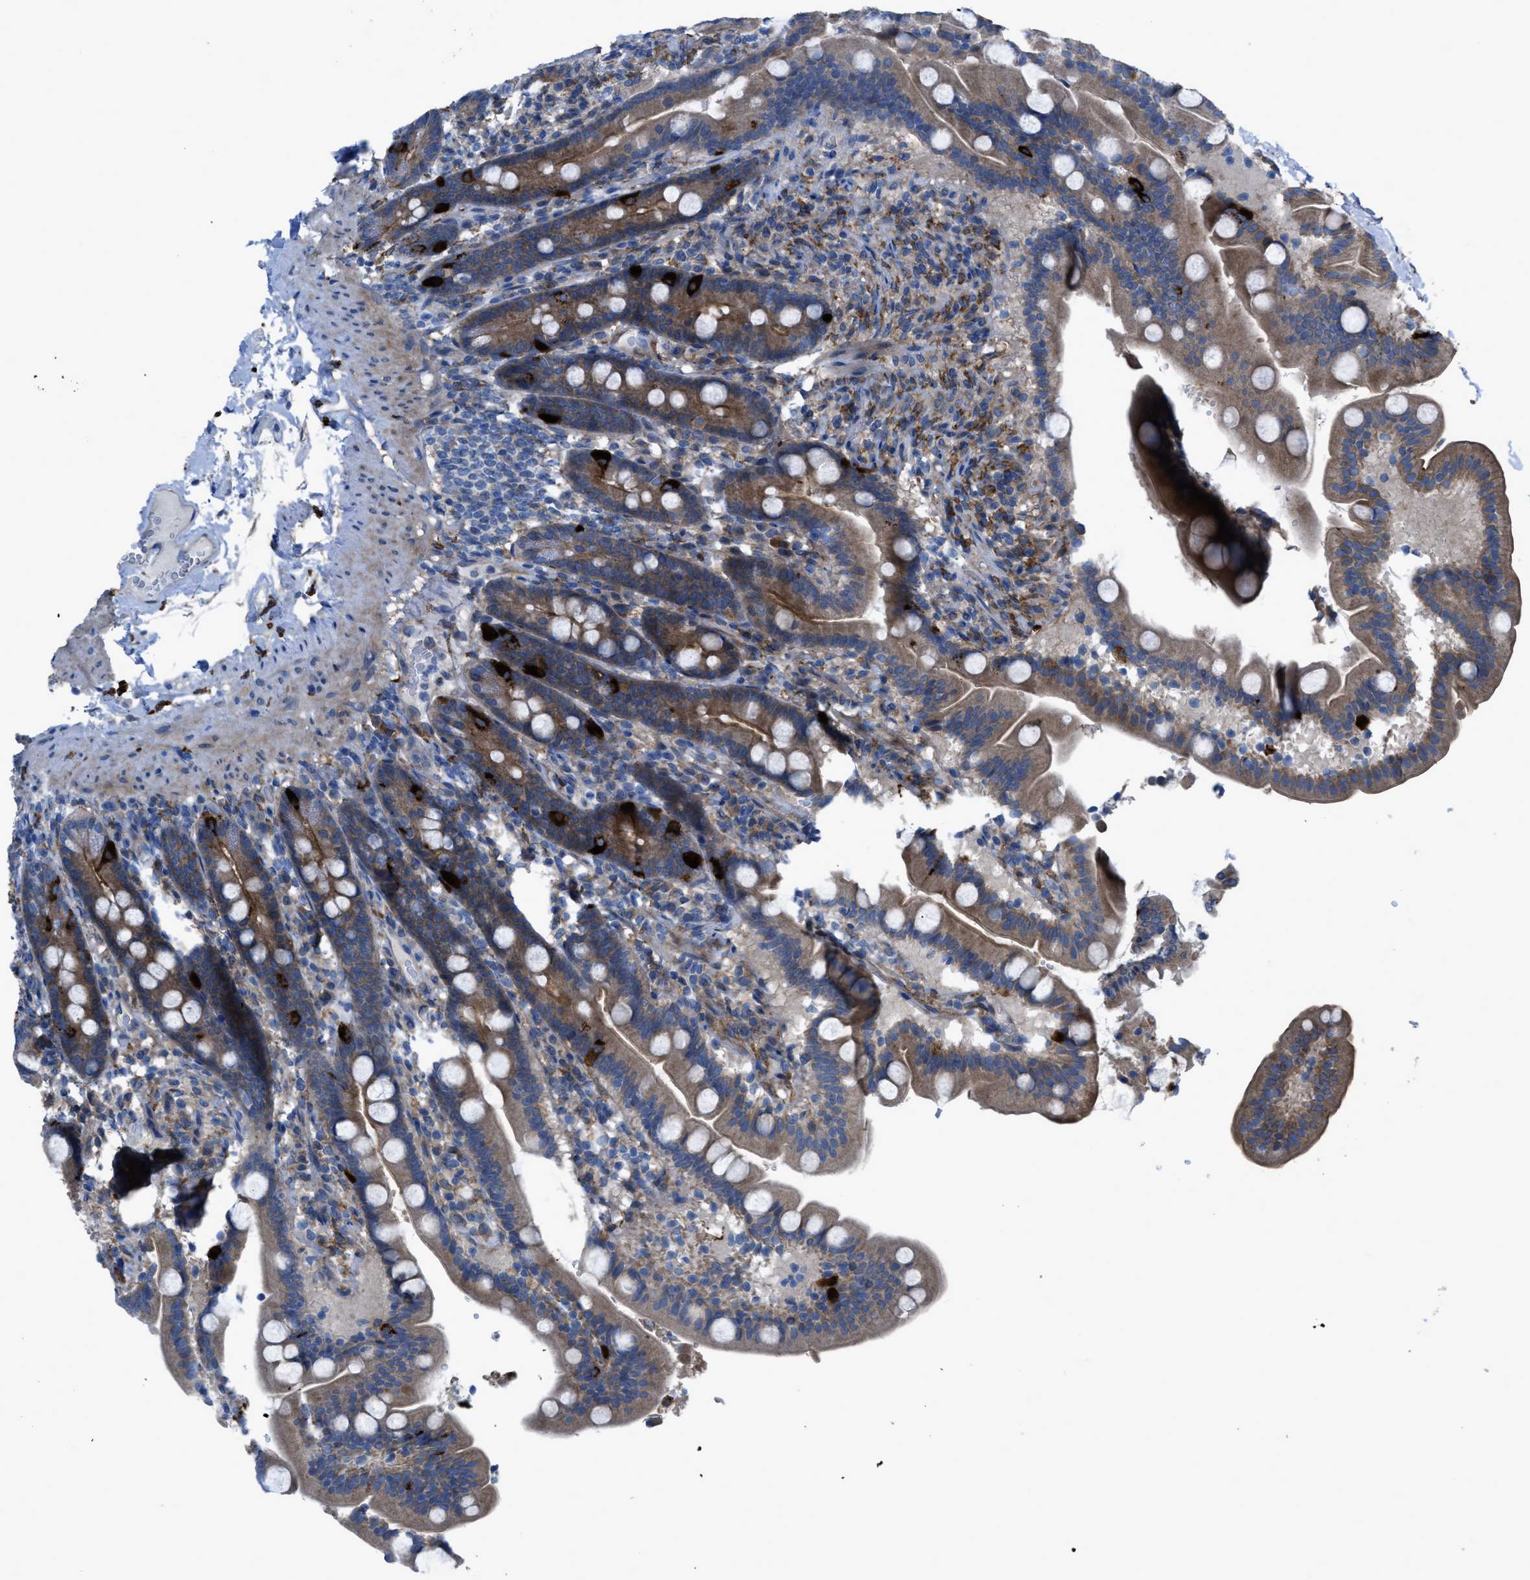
{"staining": {"intensity": "moderate", "quantity": ">75%", "location": "cytoplasmic/membranous"}, "tissue": "duodenum", "cell_type": "Glandular cells", "image_type": "normal", "snomed": [{"axis": "morphology", "description": "Normal tissue, NOS"}, {"axis": "topography", "description": "Duodenum"}], "caption": "Immunohistochemical staining of benign human duodenum displays medium levels of moderate cytoplasmic/membranous positivity in approximately >75% of glandular cells. Immunohistochemistry stains the protein of interest in brown and the nuclei are stained blue.", "gene": "EGFR", "patient": {"sex": "male", "age": 54}}